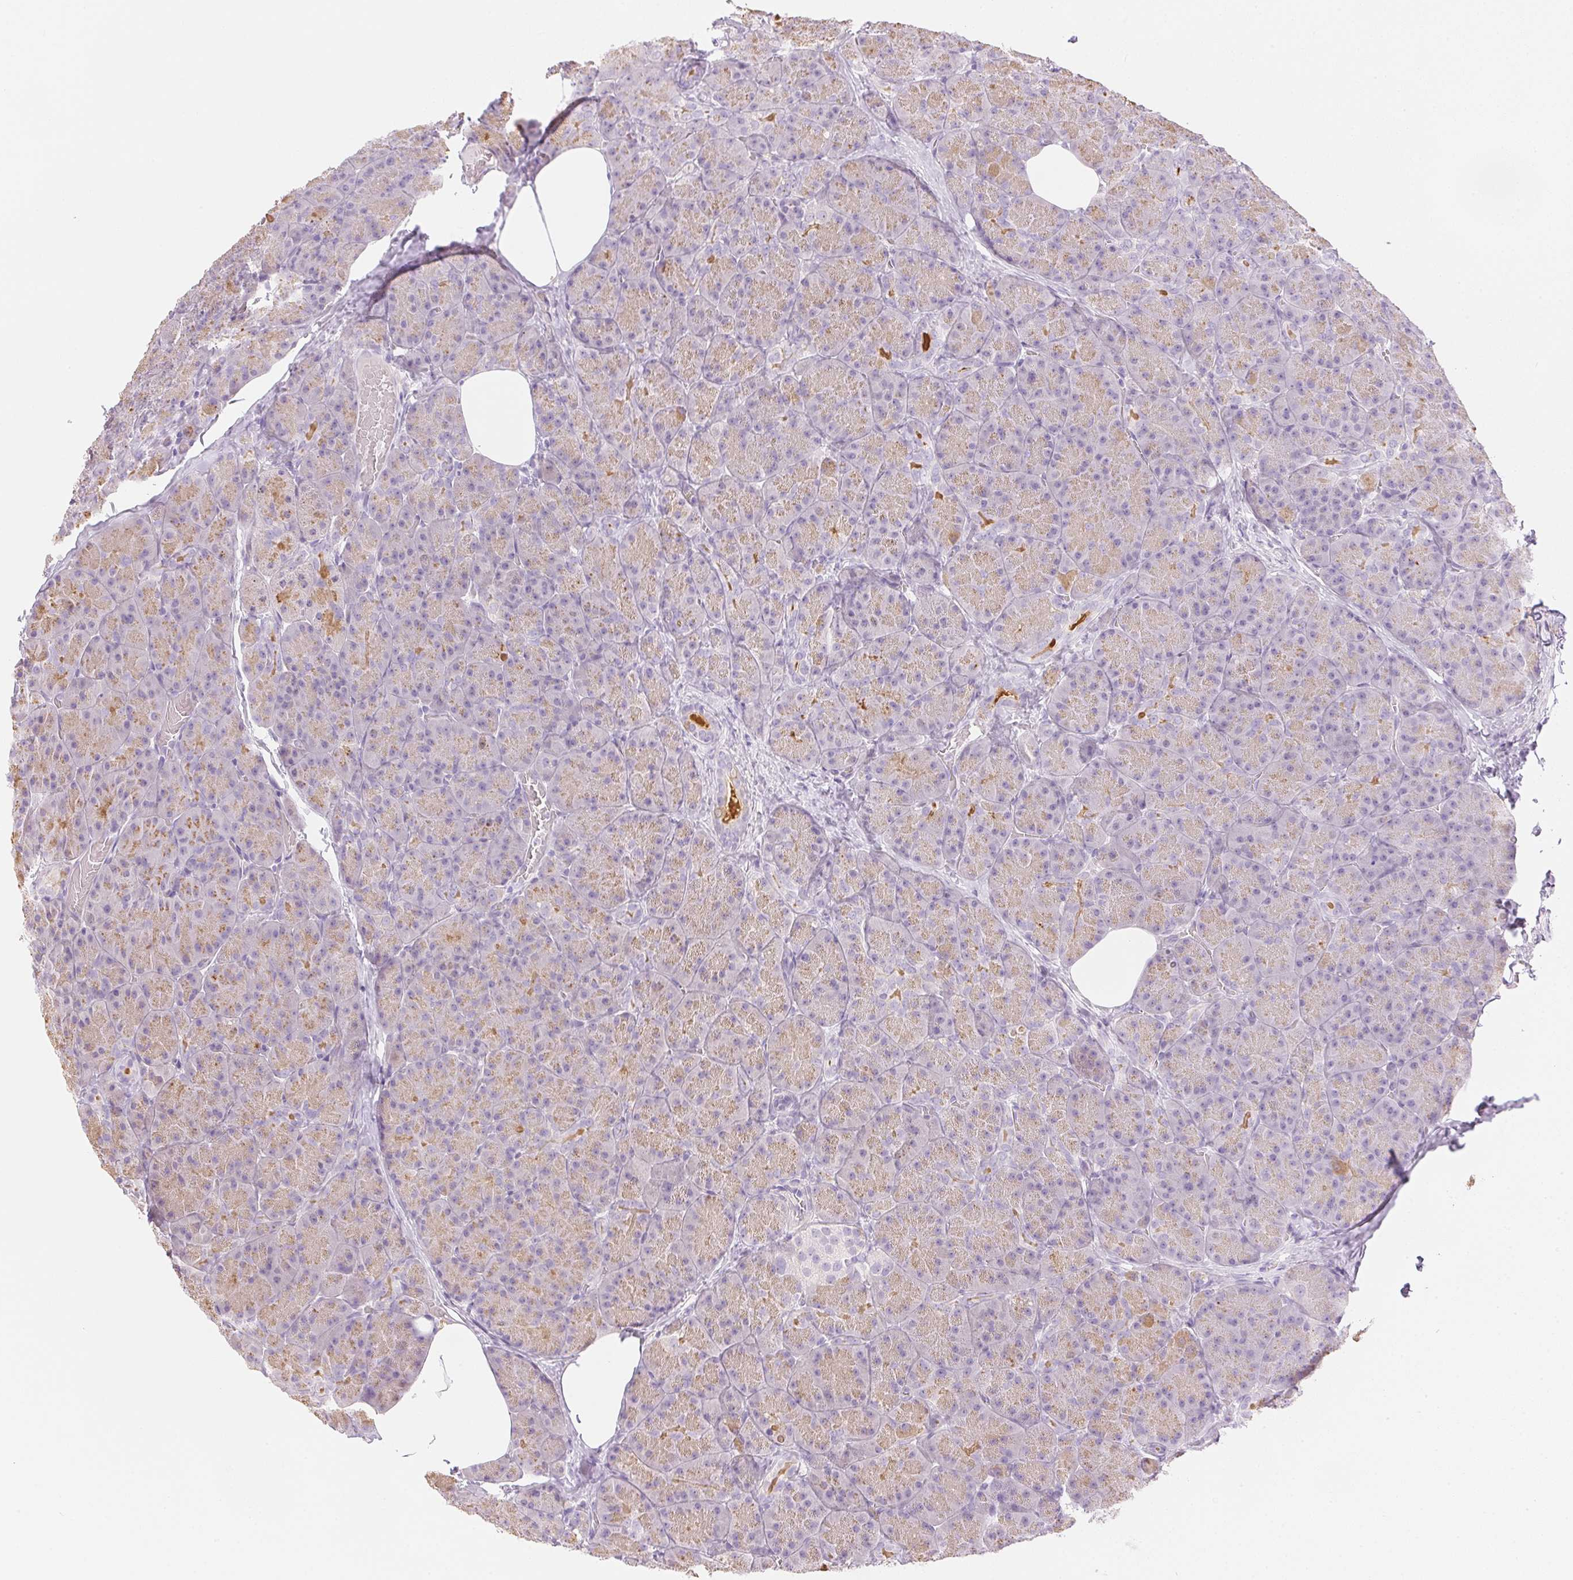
{"staining": {"intensity": "moderate", "quantity": "25%-75%", "location": "cytoplasmic/membranous"}, "tissue": "pancreas", "cell_type": "Exocrine glandular cells", "image_type": "normal", "snomed": [{"axis": "morphology", "description": "Normal tissue, NOS"}, {"axis": "topography", "description": "Pancreas"}], "caption": "Benign pancreas reveals moderate cytoplasmic/membranous staining in about 25%-75% of exocrine glandular cells, visualized by immunohistochemistry.", "gene": "CTRL", "patient": {"sex": "male", "age": 57}}